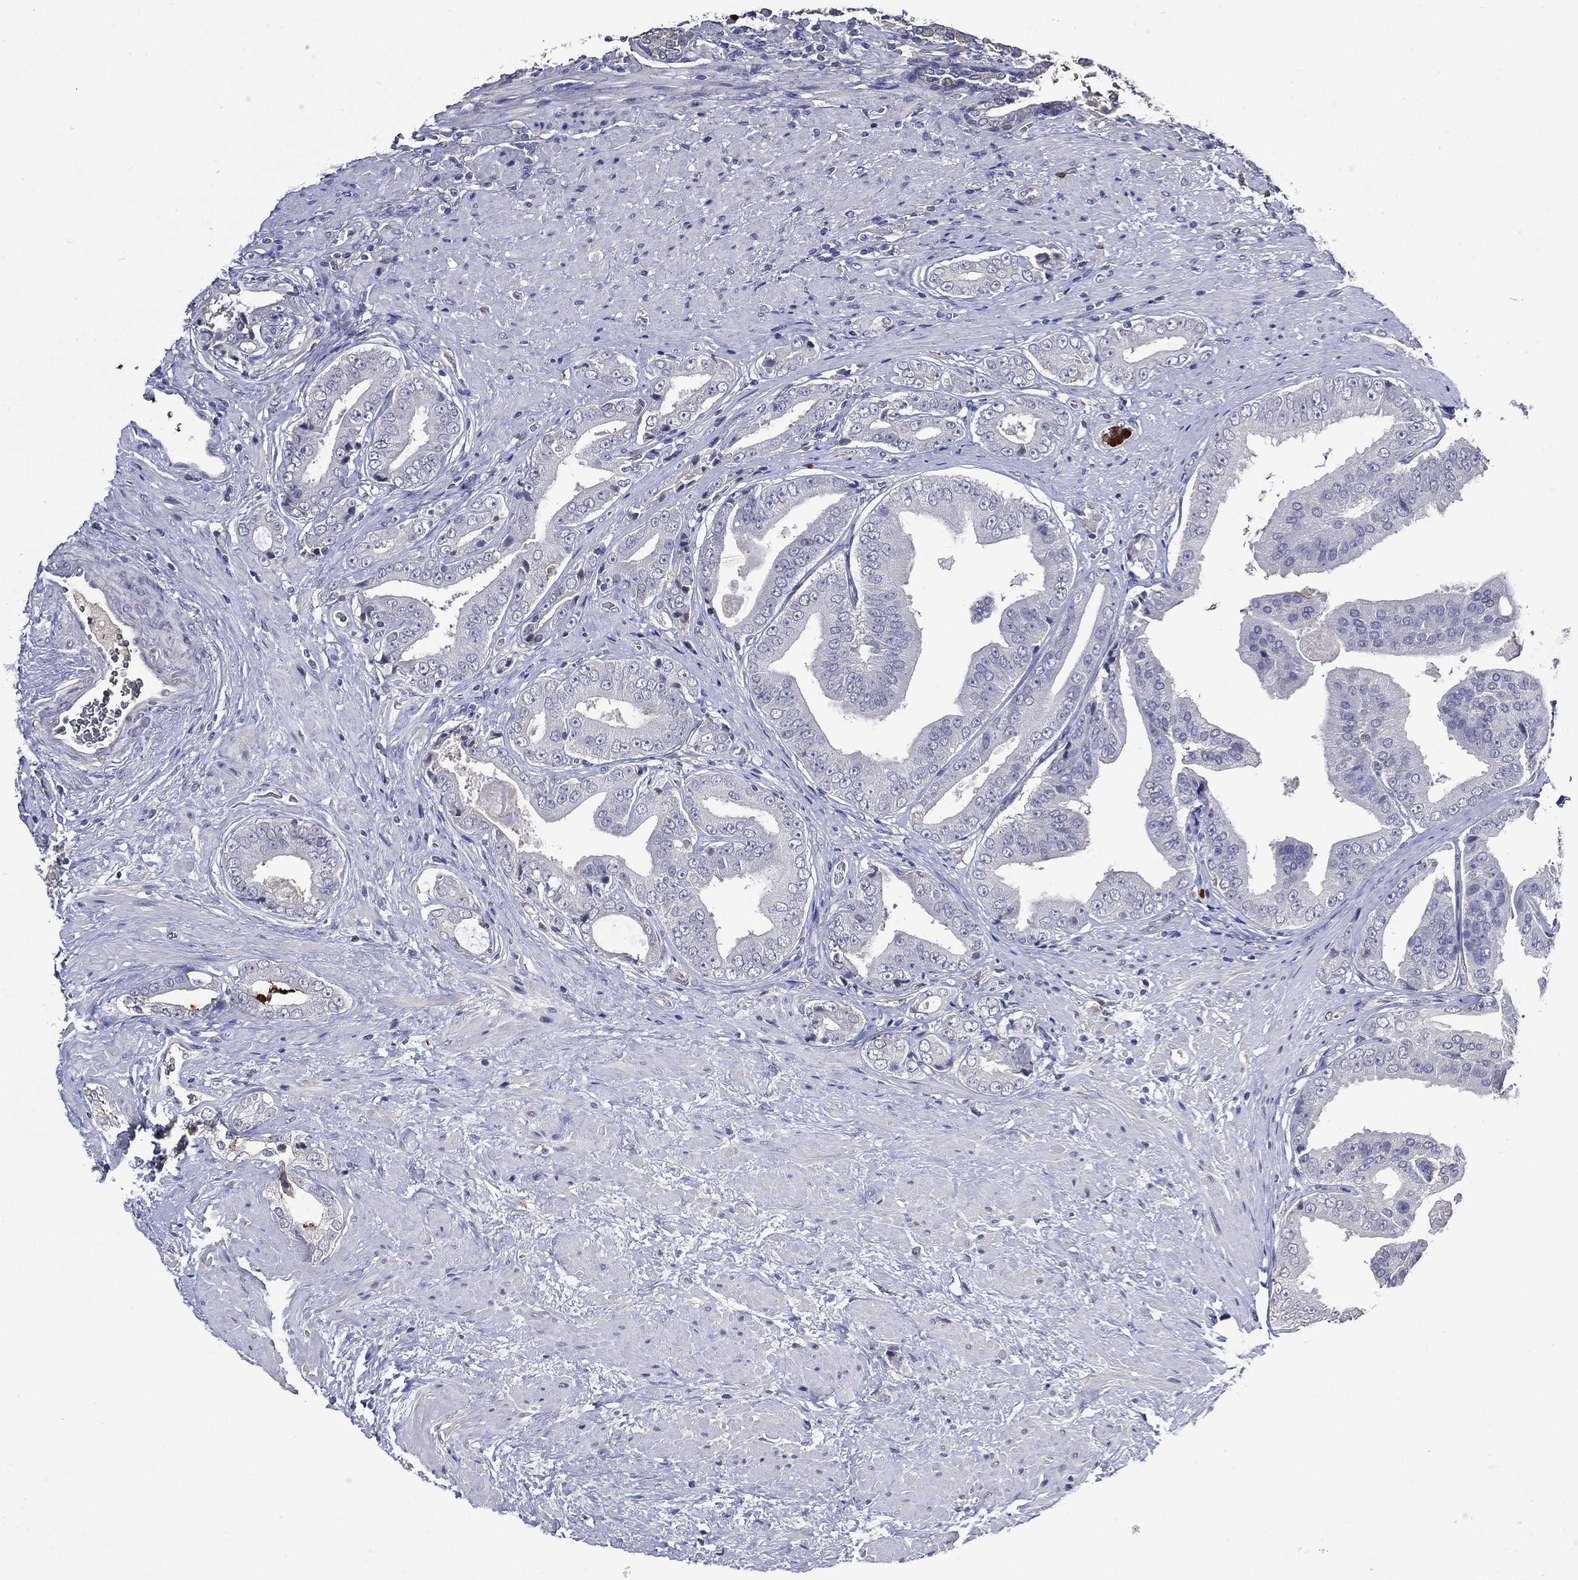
{"staining": {"intensity": "negative", "quantity": "none", "location": "none"}, "tissue": "prostate cancer", "cell_type": "Tumor cells", "image_type": "cancer", "snomed": [{"axis": "morphology", "description": "Adenocarcinoma, Low grade"}, {"axis": "topography", "description": "Prostate and seminal vesicle, NOS"}], "caption": "Tumor cells show no significant expression in prostate cancer (low-grade adenocarcinoma).", "gene": "GPR171", "patient": {"sex": "male", "age": 61}}